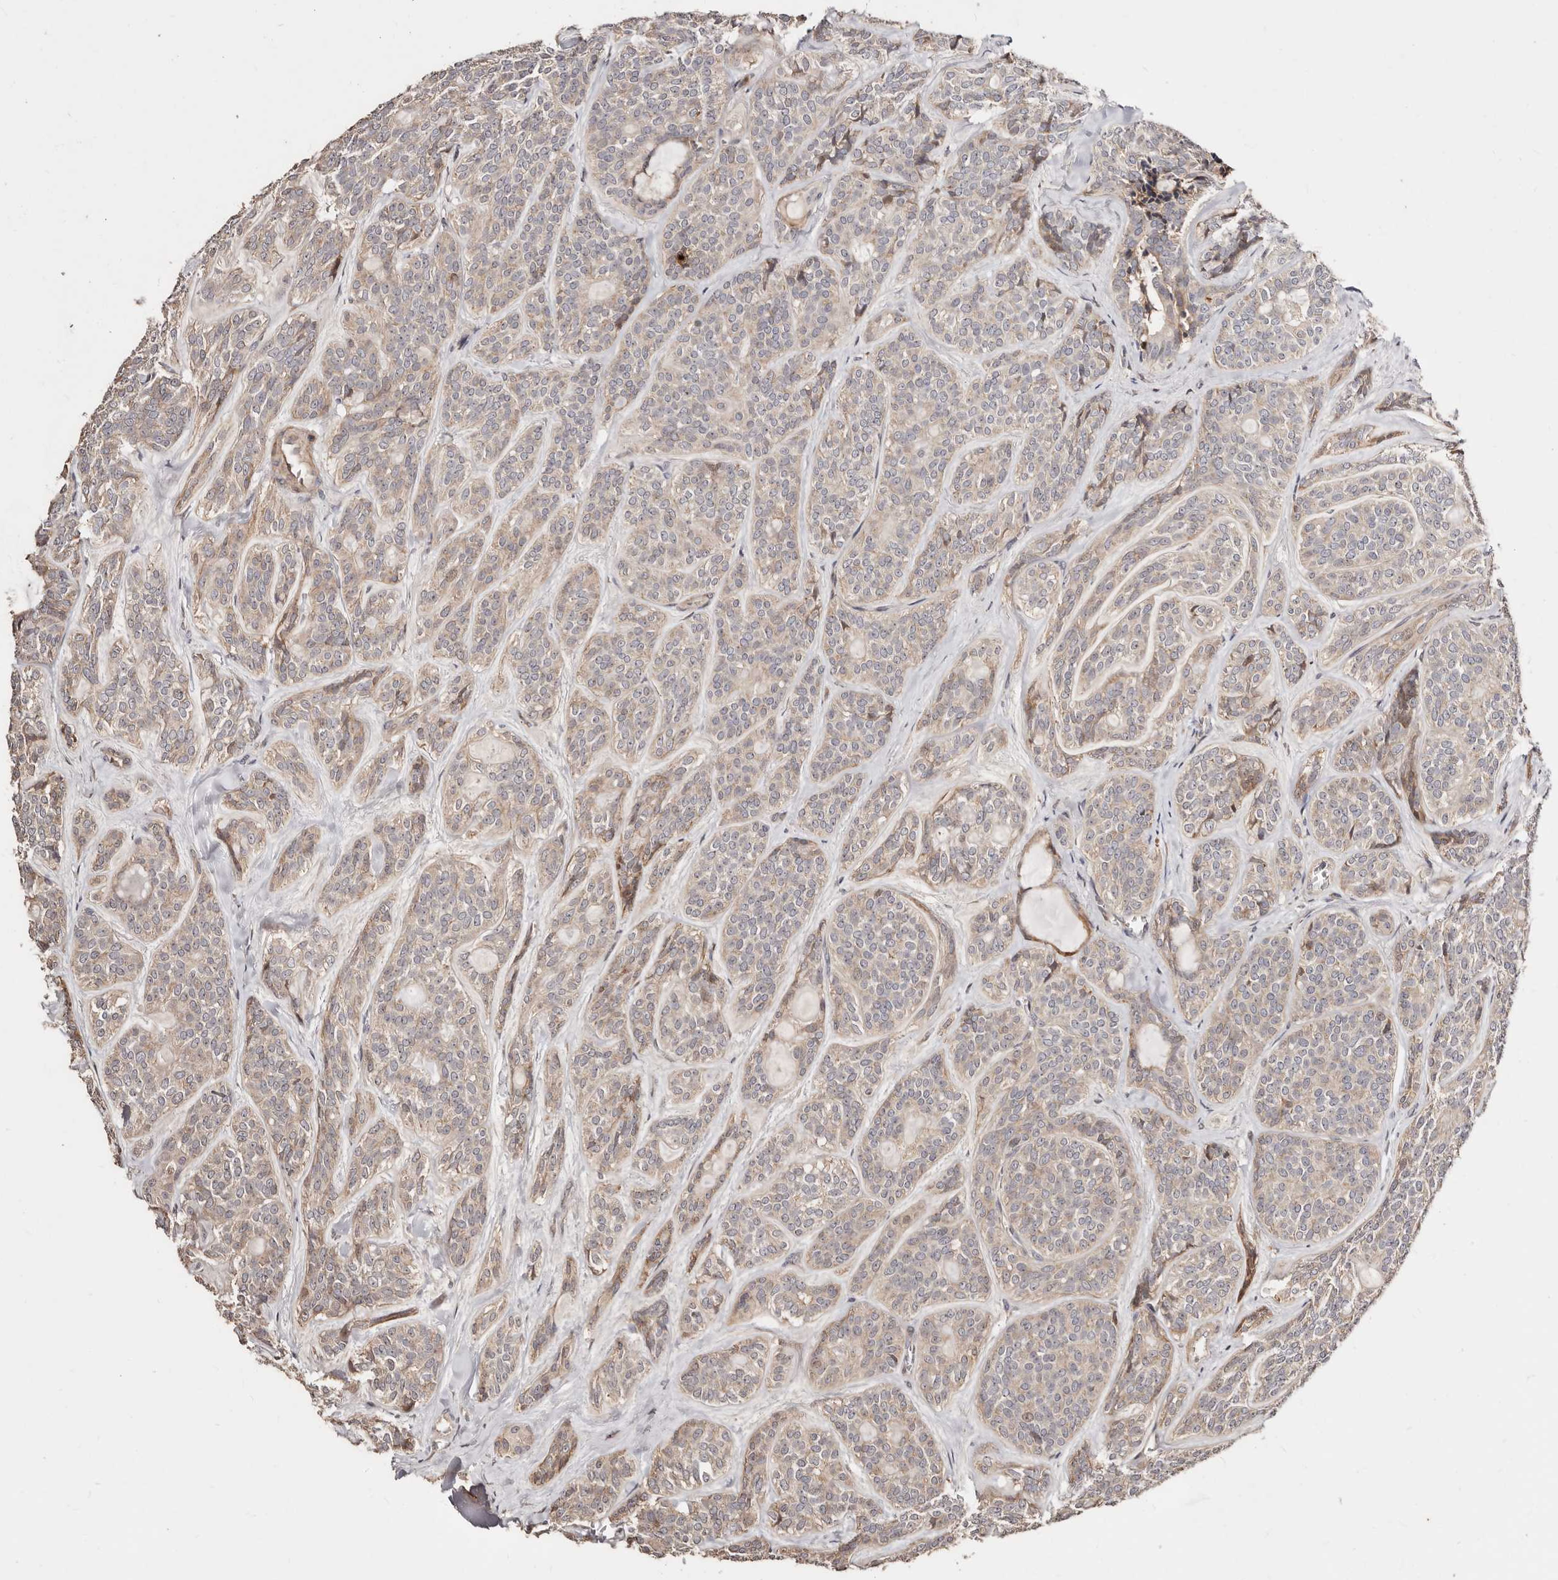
{"staining": {"intensity": "weak", "quantity": "25%-75%", "location": "cytoplasmic/membranous"}, "tissue": "head and neck cancer", "cell_type": "Tumor cells", "image_type": "cancer", "snomed": [{"axis": "morphology", "description": "Adenocarcinoma, NOS"}, {"axis": "topography", "description": "Head-Neck"}], "caption": "Tumor cells reveal weak cytoplasmic/membranous expression in about 25%-75% of cells in head and neck cancer.", "gene": "APOL6", "patient": {"sex": "male", "age": 66}}